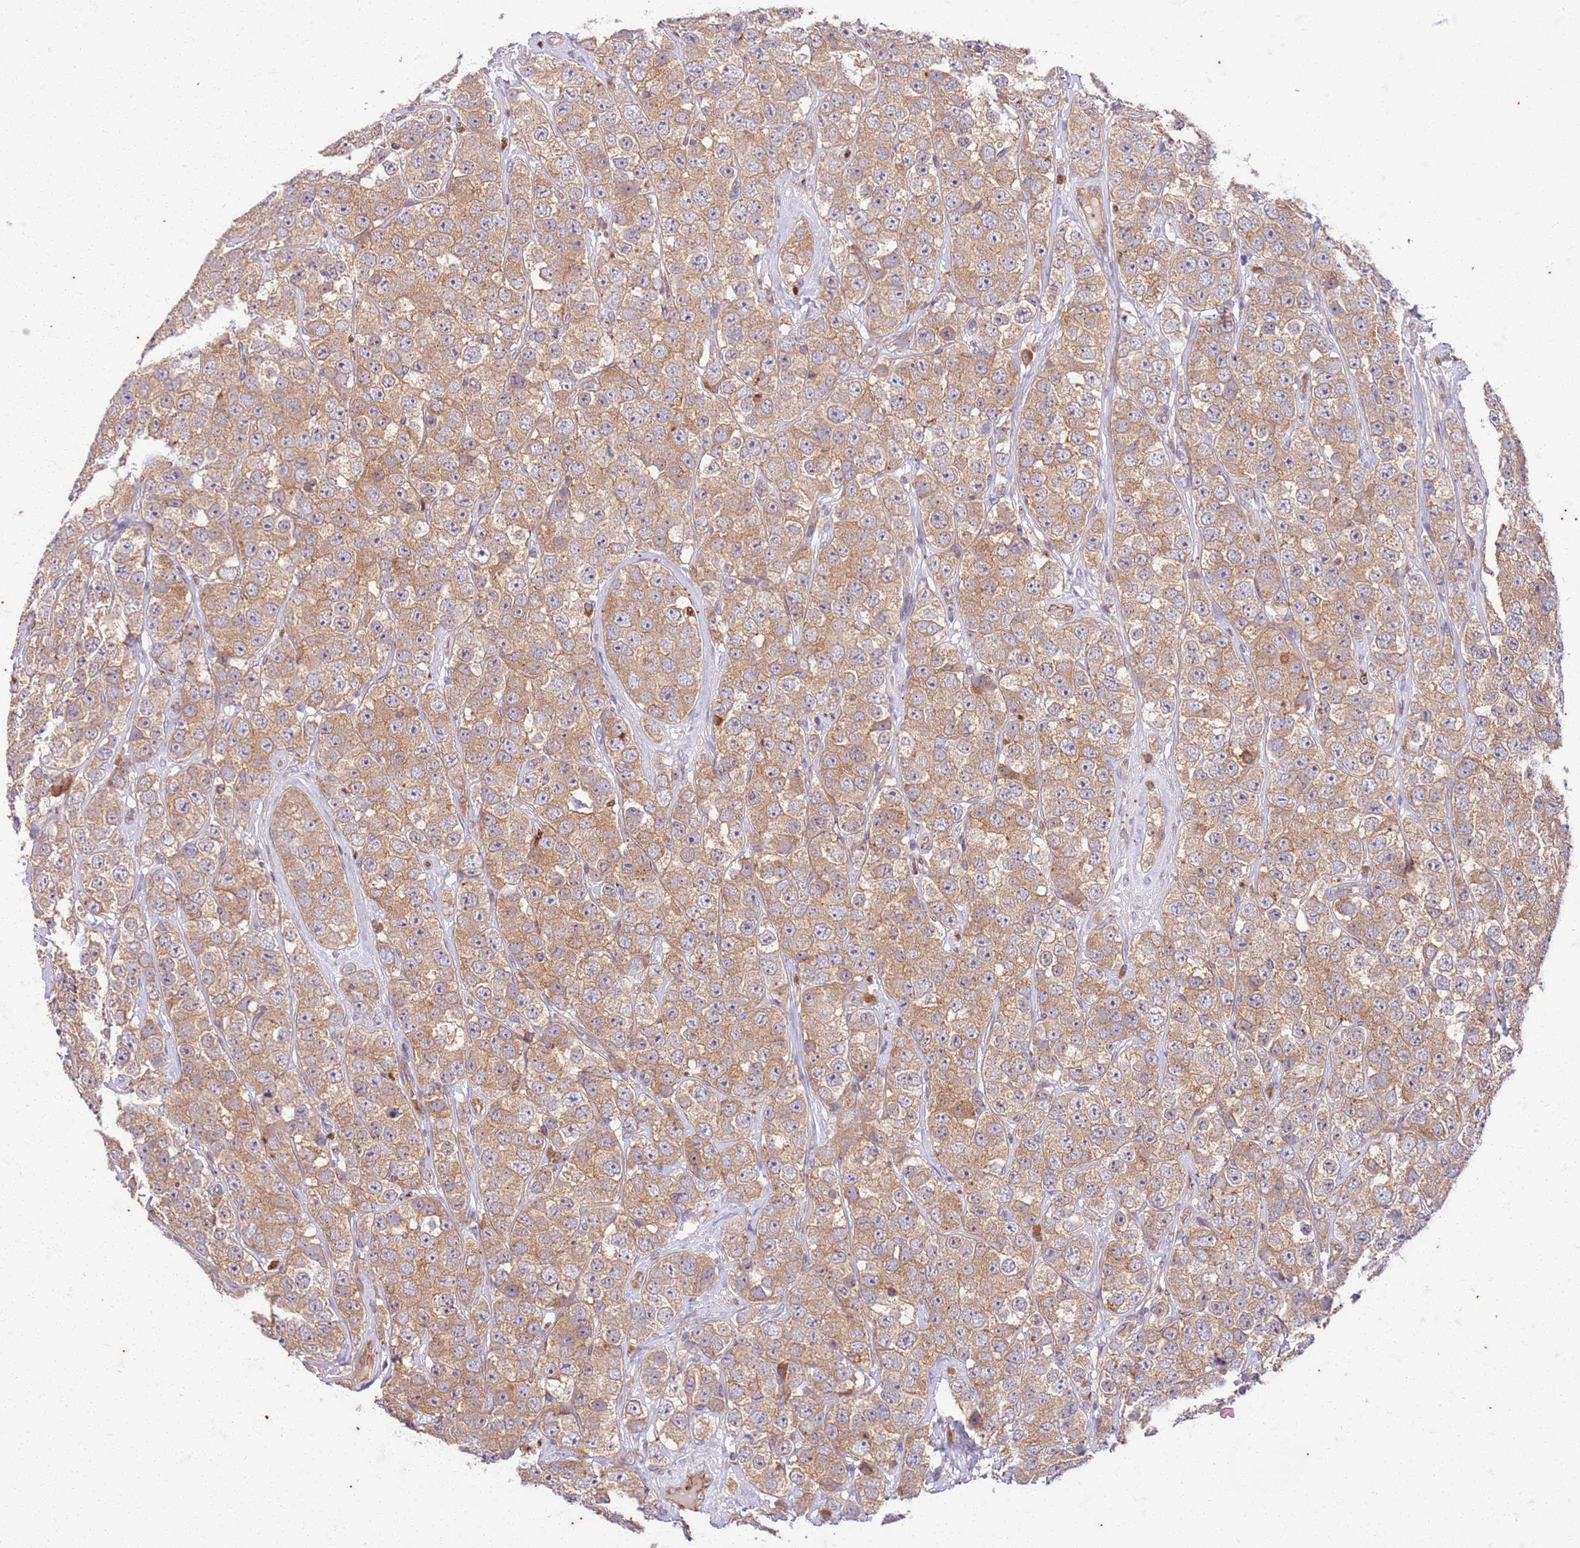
{"staining": {"intensity": "moderate", "quantity": ">75%", "location": "cytoplasmic/membranous"}, "tissue": "testis cancer", "cell_type": "Tumor cells", "image_type": "cancer", "snomed": [{"axis": "morphology", "description": "Seminoma, NOS"}, {"axis": "topography", "description": "Testis"}], "caption": "Immunohistochemical staining of testis cancer reveals medium levels of moderate cytoplasmic/membranous staining in about >75% of tumor cells. The staining is performed using DAB brown chromogen to label protein expression. The nuclei are counter-stained blue using hematoxylin.", "gene": "OSBP", "patient": {"sex": "male", "age": 28}}